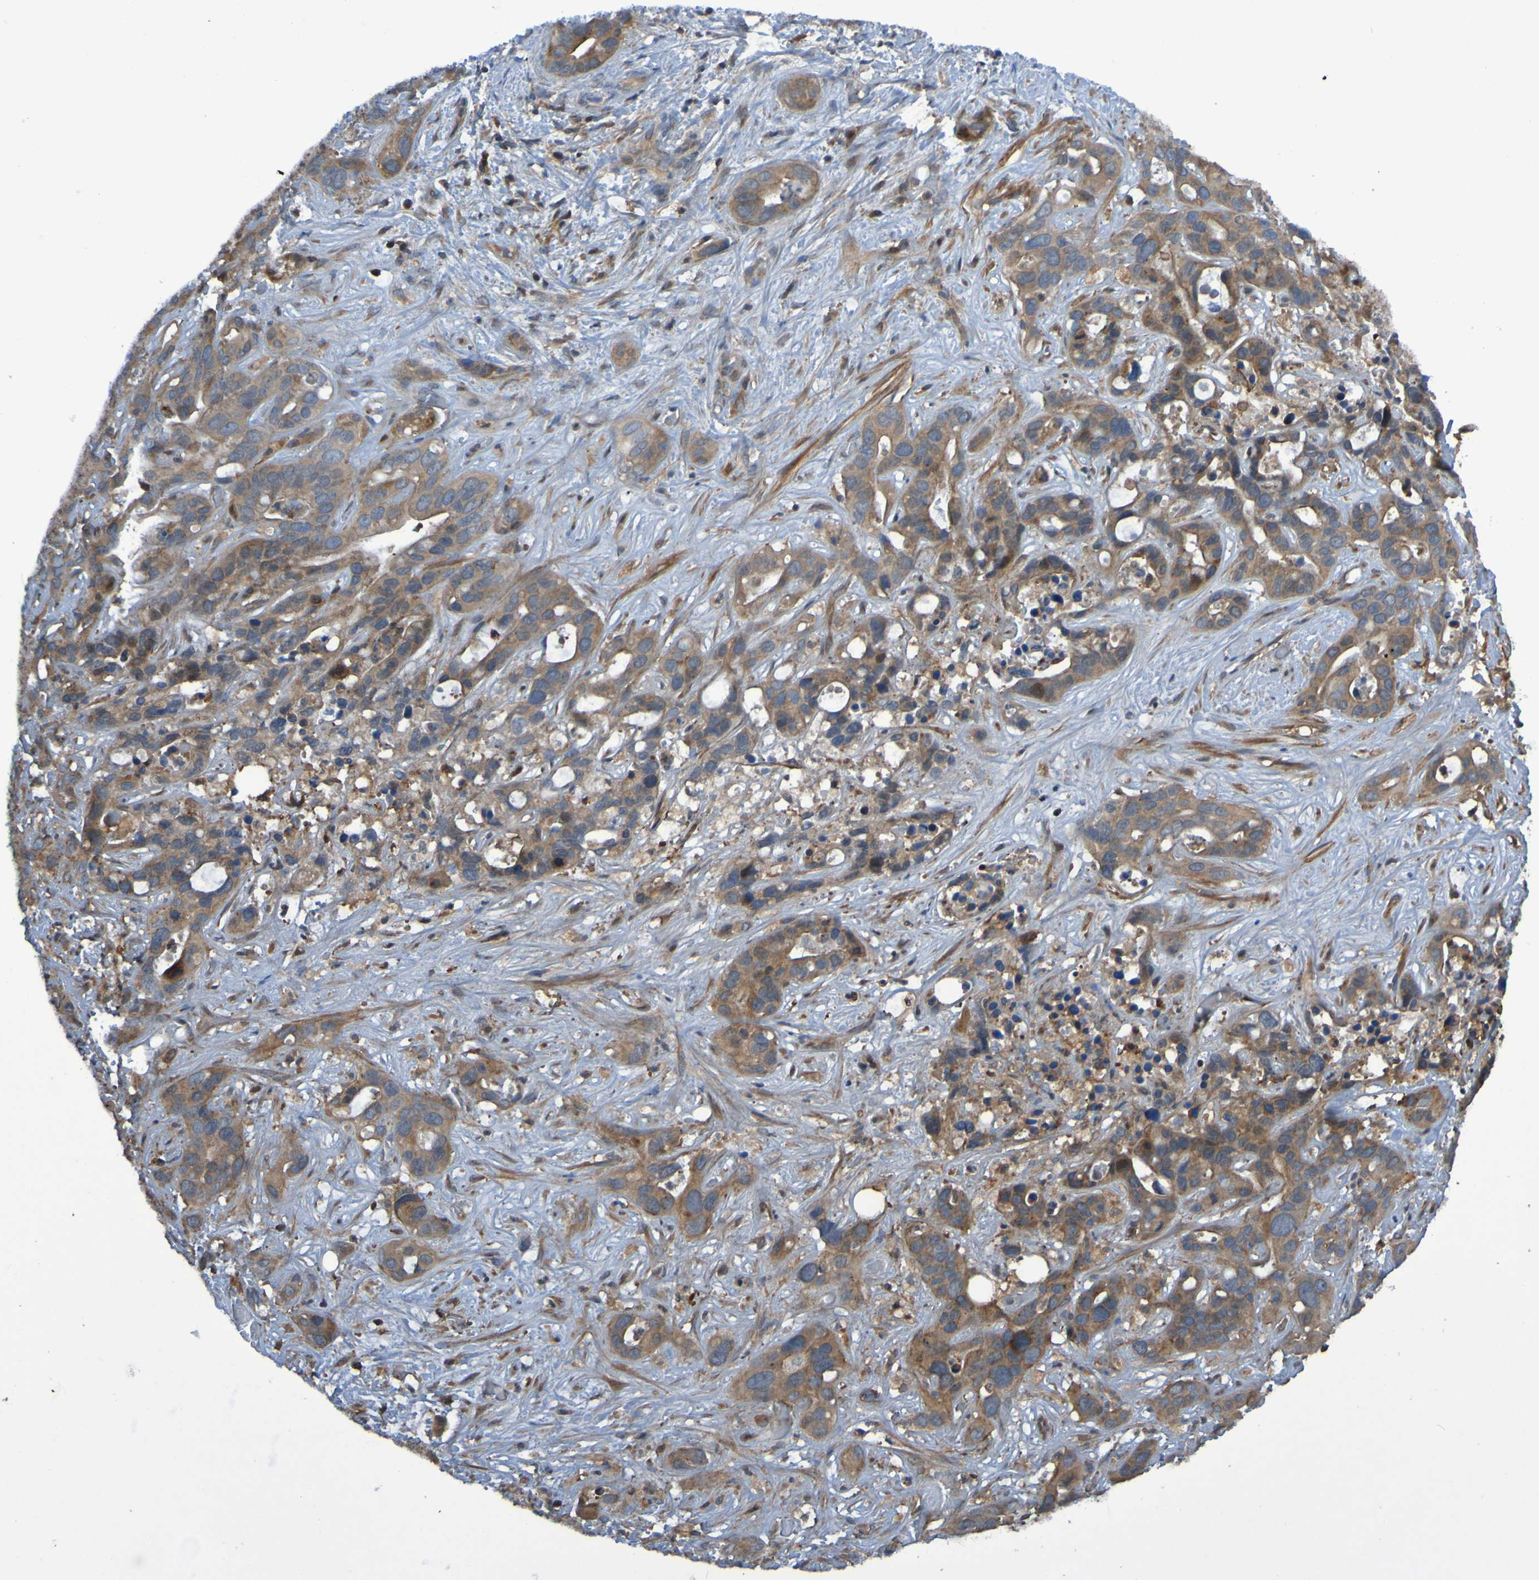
{"staining": {"intensity": "moderate", "quantity": ">75%", "location": "cytoplasmic/membranous"}, "tissue": "liver cancer", "cell_type": "Tumor cells", "image_type": "cancer", "snomed": [{"axis": "morphology", "description": "Cholangiocarcinoma"}, {"axis": "topography", "description": "Liver"}], "caption": "A histopathology image showing moderate cytoplasmic/membranous expression in about >75% of tumor cells in liver cholangiocarcinoma, as visualized by brown immunohistochemical staining.", "gene": "PDGFB", "patient": {"sex": "female", "age": 65}}